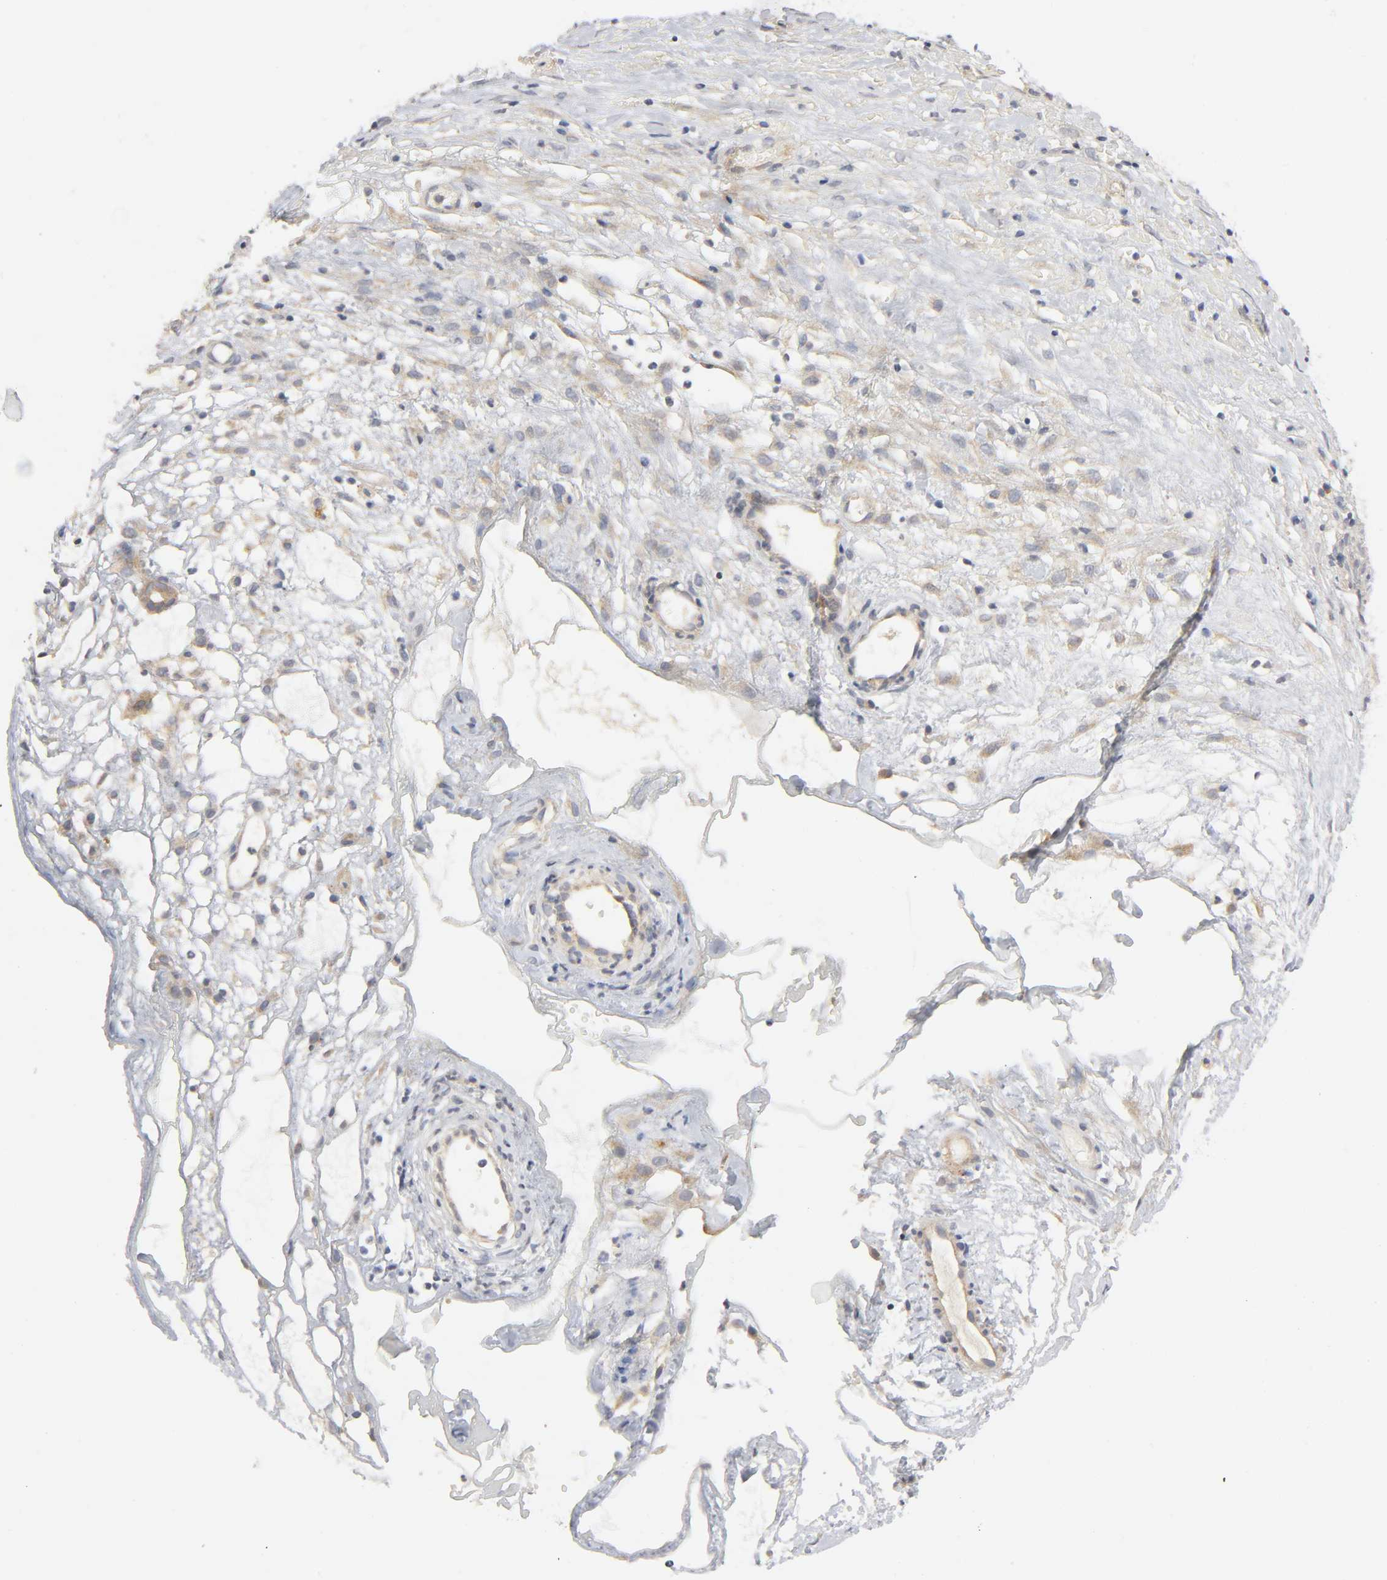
{"staining": {"intensity": "moderate", "quantity": ">75%", "location": "cytoplasmic/membranous"}, "tissue": "ovarian cancer", "cell_type": "Tumor cells", "image_type": "cancer", "snomed": [{"axis": "morphology", "description": "Carcinoma, endometroid"}, {"axis": "topography", "description": "Ovary"}], "caption": "High-power microscopy captured an immunohistochemistry image of ovarian endometroid carcinoma, revealing moderate cytoplasmic/membranous positivity in about >75% of tumor cells.", "gene": "HDAC6", "patient": {"sex": "female", "age": 42}}